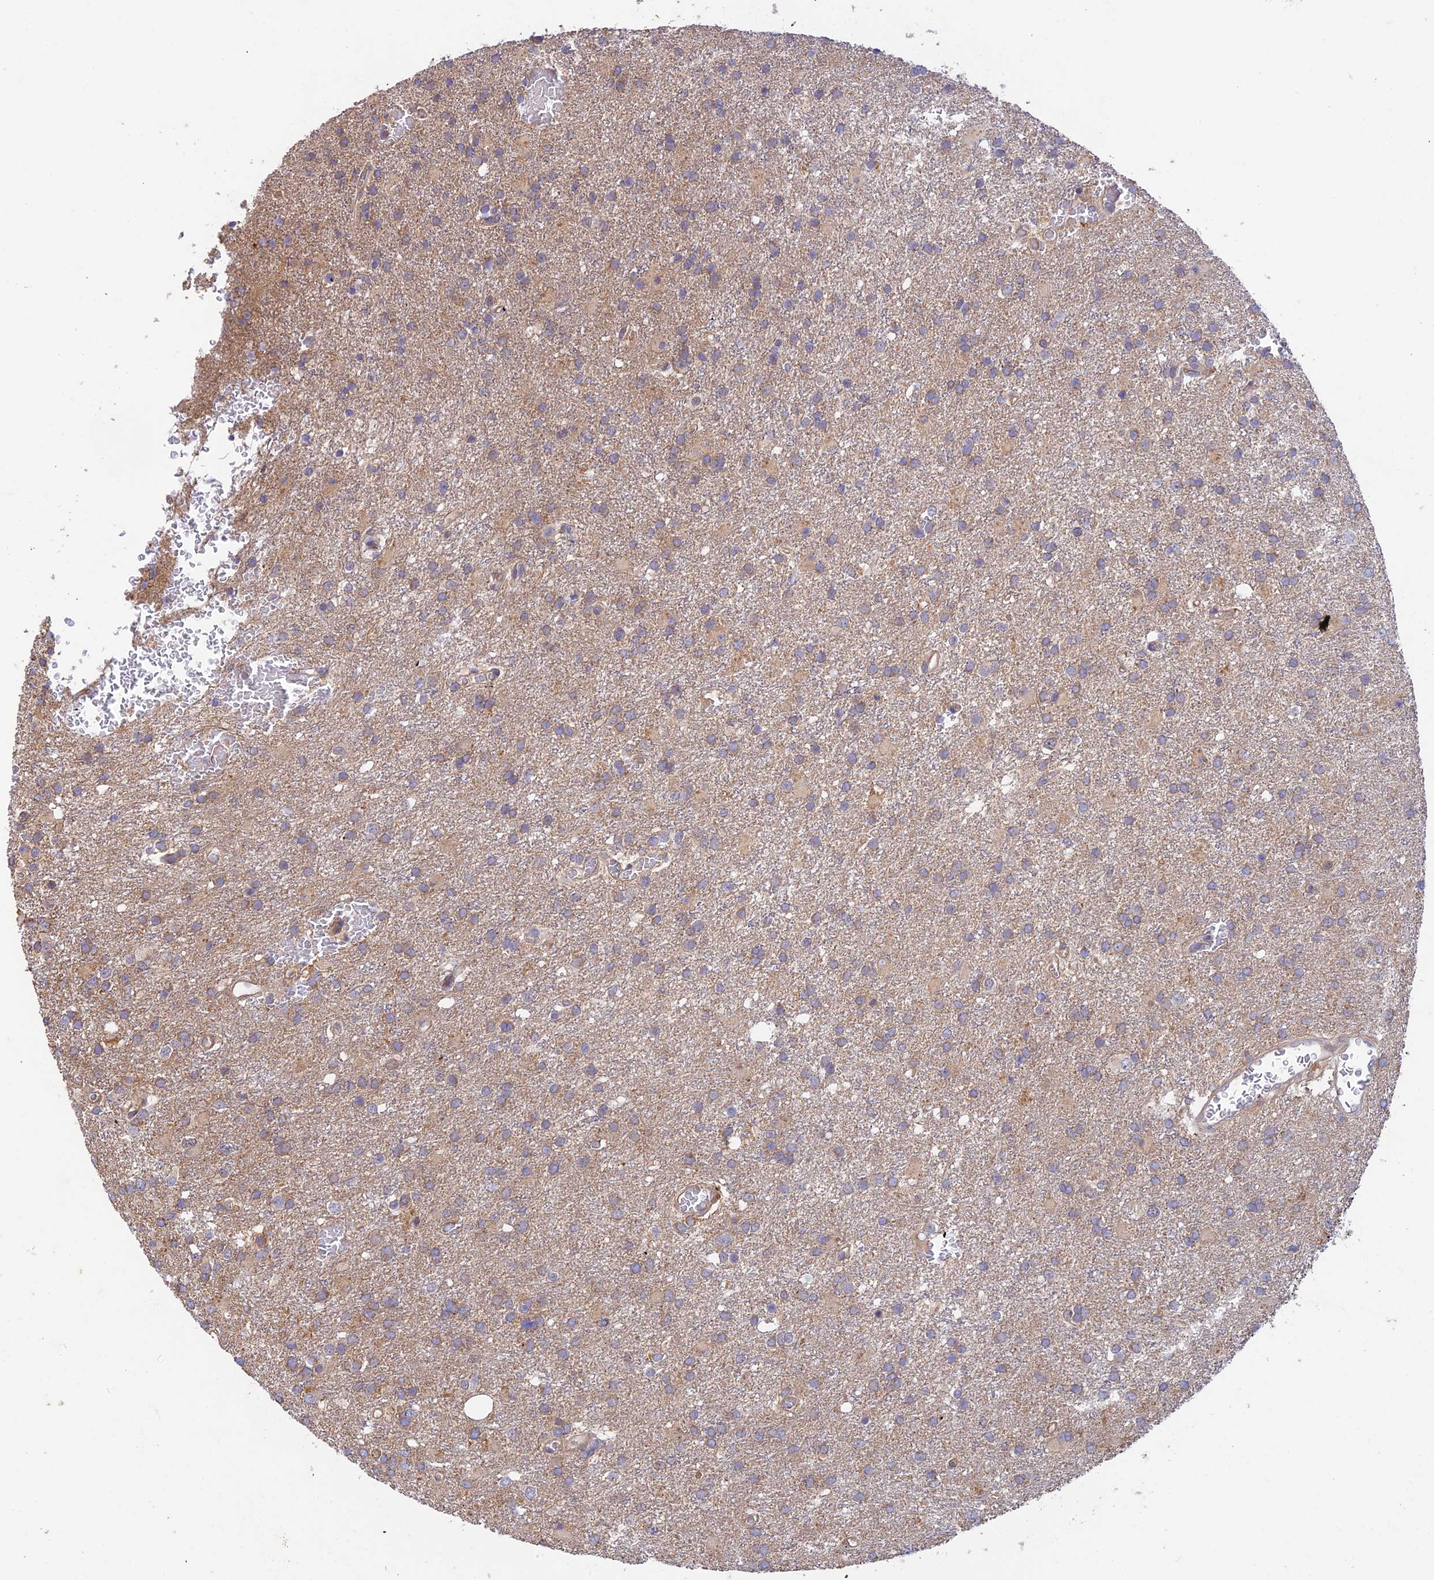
{"staining": {"intensity": "weak", "quantity": "25%-75%", "location": "cytoplasmic/membranous"}, "tissue": "glioma", "cell_type": "Tumor cells", "image_type": "cancer", "snomed": [{"axis": "morphology", "description": "Glioma, malignant, High grade"}, {"axis": "topography", "description": "Brain"}], "caption": "A photomicrograph showing weak cytoplasmic/membranous staining in approximately 25%-75% of tumor cells in high-grade glioma (malignant), as visualized by brown immunohistochemical staining.", "gene": "MYO9A", "patient": {"sex": "female", "age": 74}}